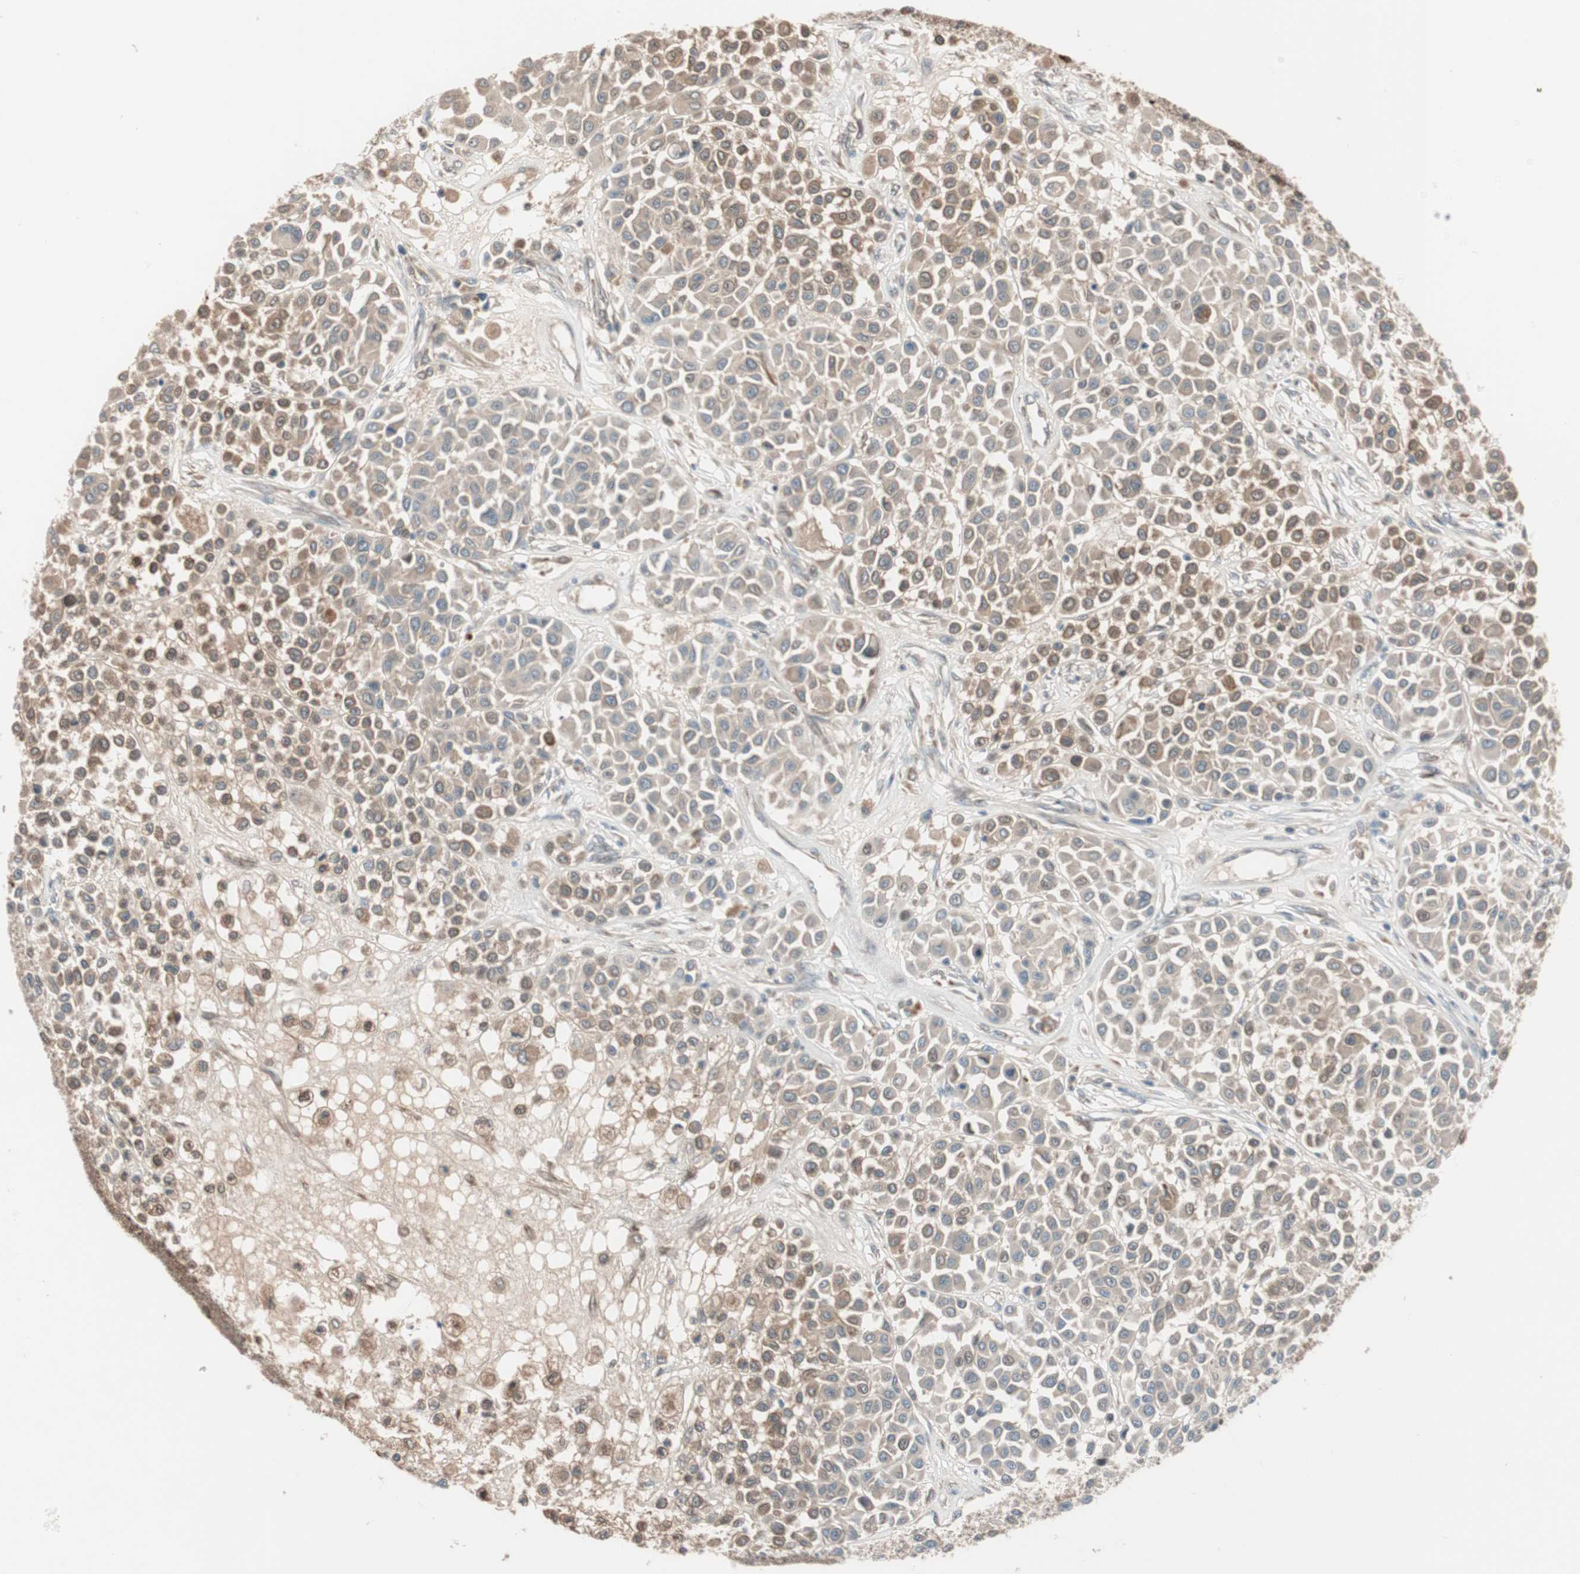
{"staining": {"intensity": "moderate", "quantity": "25%-75%", "location": "cytoplasmic/membranous"}, "tissue": "melanoma", "cell_type": "Tumor cells", "image_type": "cancer", "snomed": [{"axis": "morphology", "description": "Malignant melanoma, Metastatic site"}, {"axis": "topography", "description": "Soft tissue"}], "caption": "High-magnification brightfield microscopy of melanoma stained with DAB (3,3'-diaminobenzidine) (brown) and counterstained with hematoxylin (blue). tumor cells exhibit moderate cytoplasmic/membranous staining is seen in about25%-75% of cells. Immunohistochemistry stains the protein of interest in brown and the nuclei are stained blue.", "gene": "PIK3R3", "patient": {"sex": "male", "age": 41}}